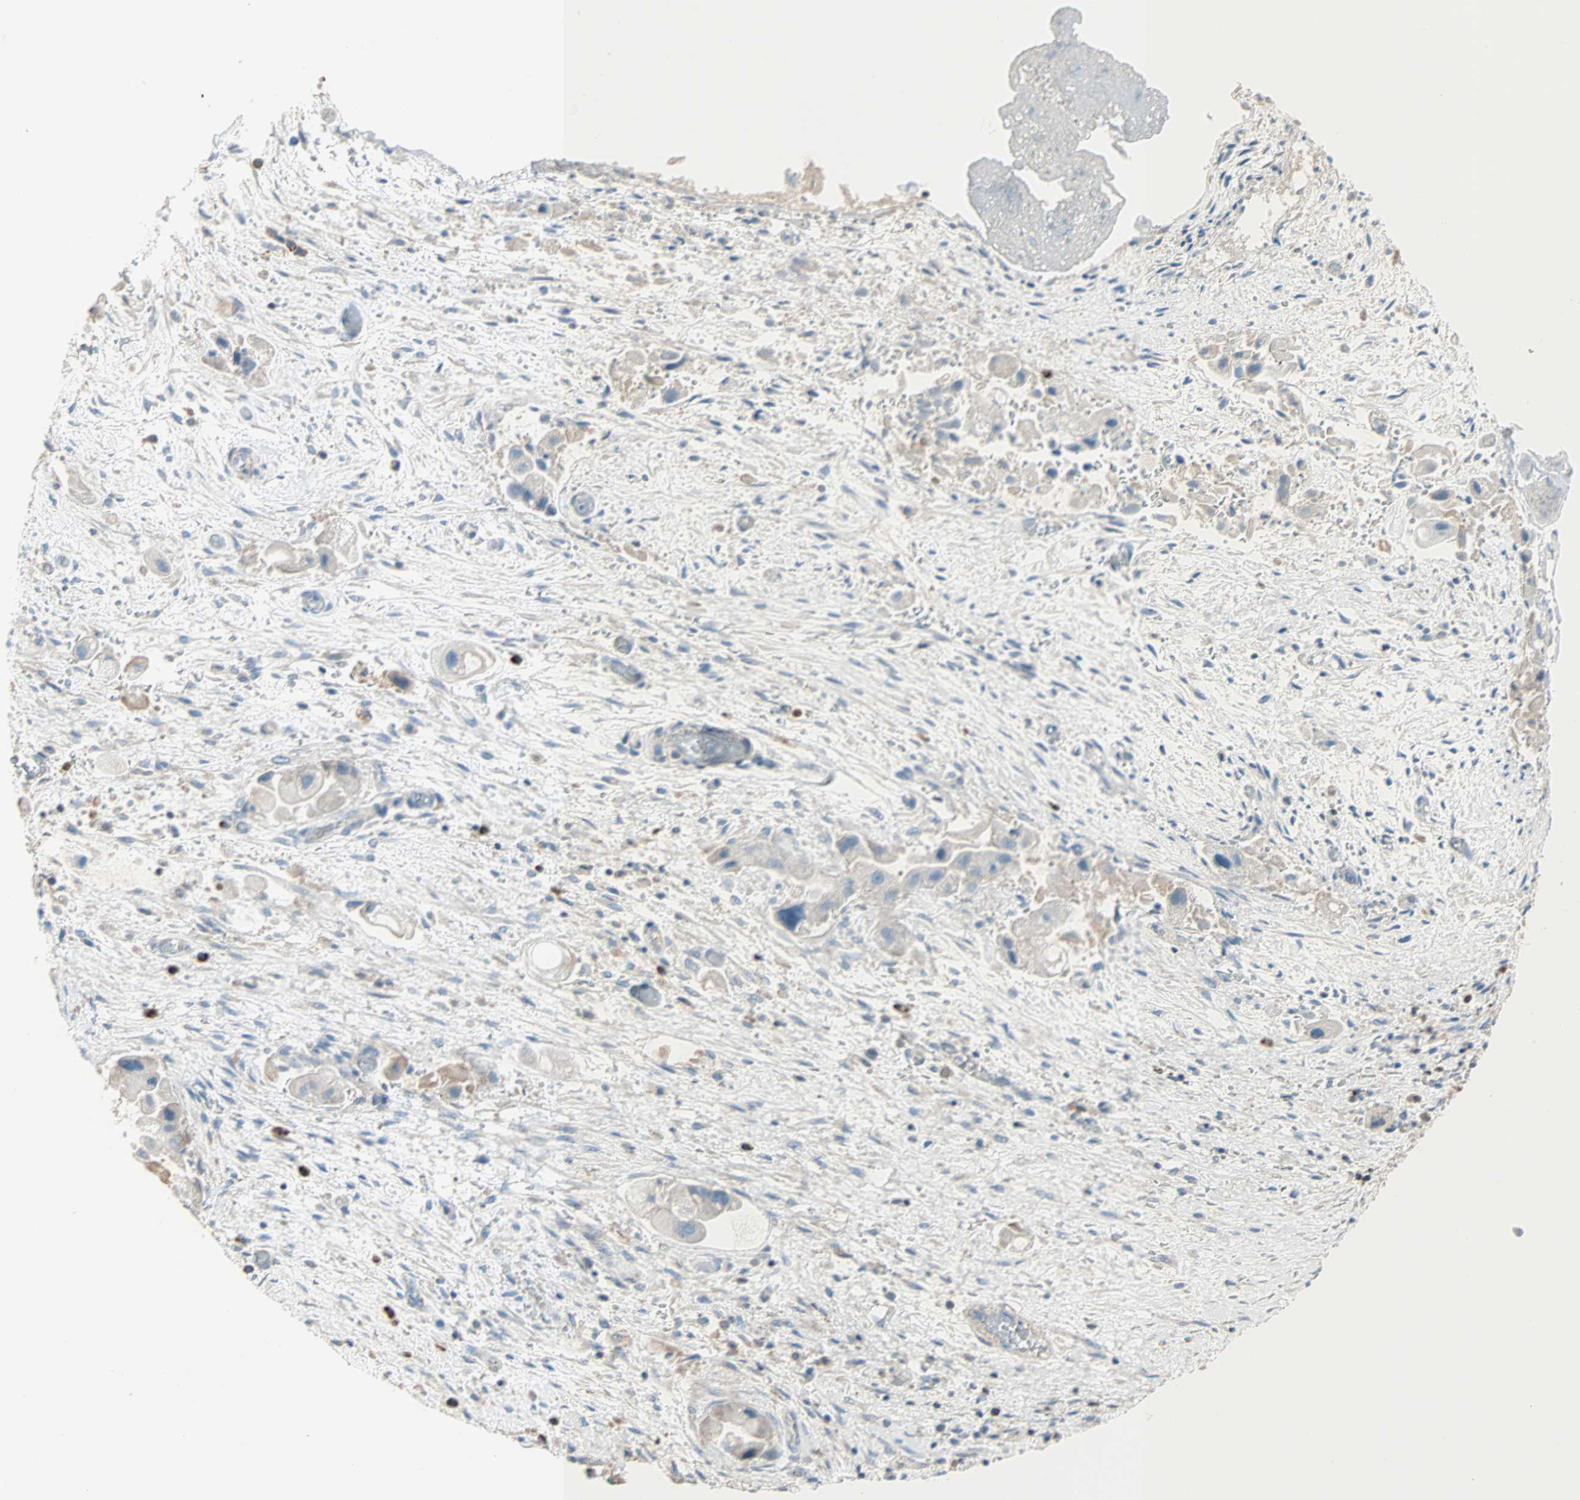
{"staining": {"intensity": "weak", "quantity": "<25%", "location": "cytoplasmic/membranous"}, "tissue": "liver cancer", "cell_type": "Tumor cells", "image_type": "cancer", "snomed": [{"axis": "morphology", "description": "Normal tissue, NOS"}, {"axis": "morphology", "description": "Cholangiocarcinoma"}, {"axis": "topography", "description": "Liver"}, {"axis": "topography", "description": "Peripheral nerve tissue"}], "caption": "Protein analysis of liver cholangiocarcinoma demonstrates no significant positivity in tumor cells.", "gene": "ACVRL1", "patient": {"sex": "male", "age": 50}}